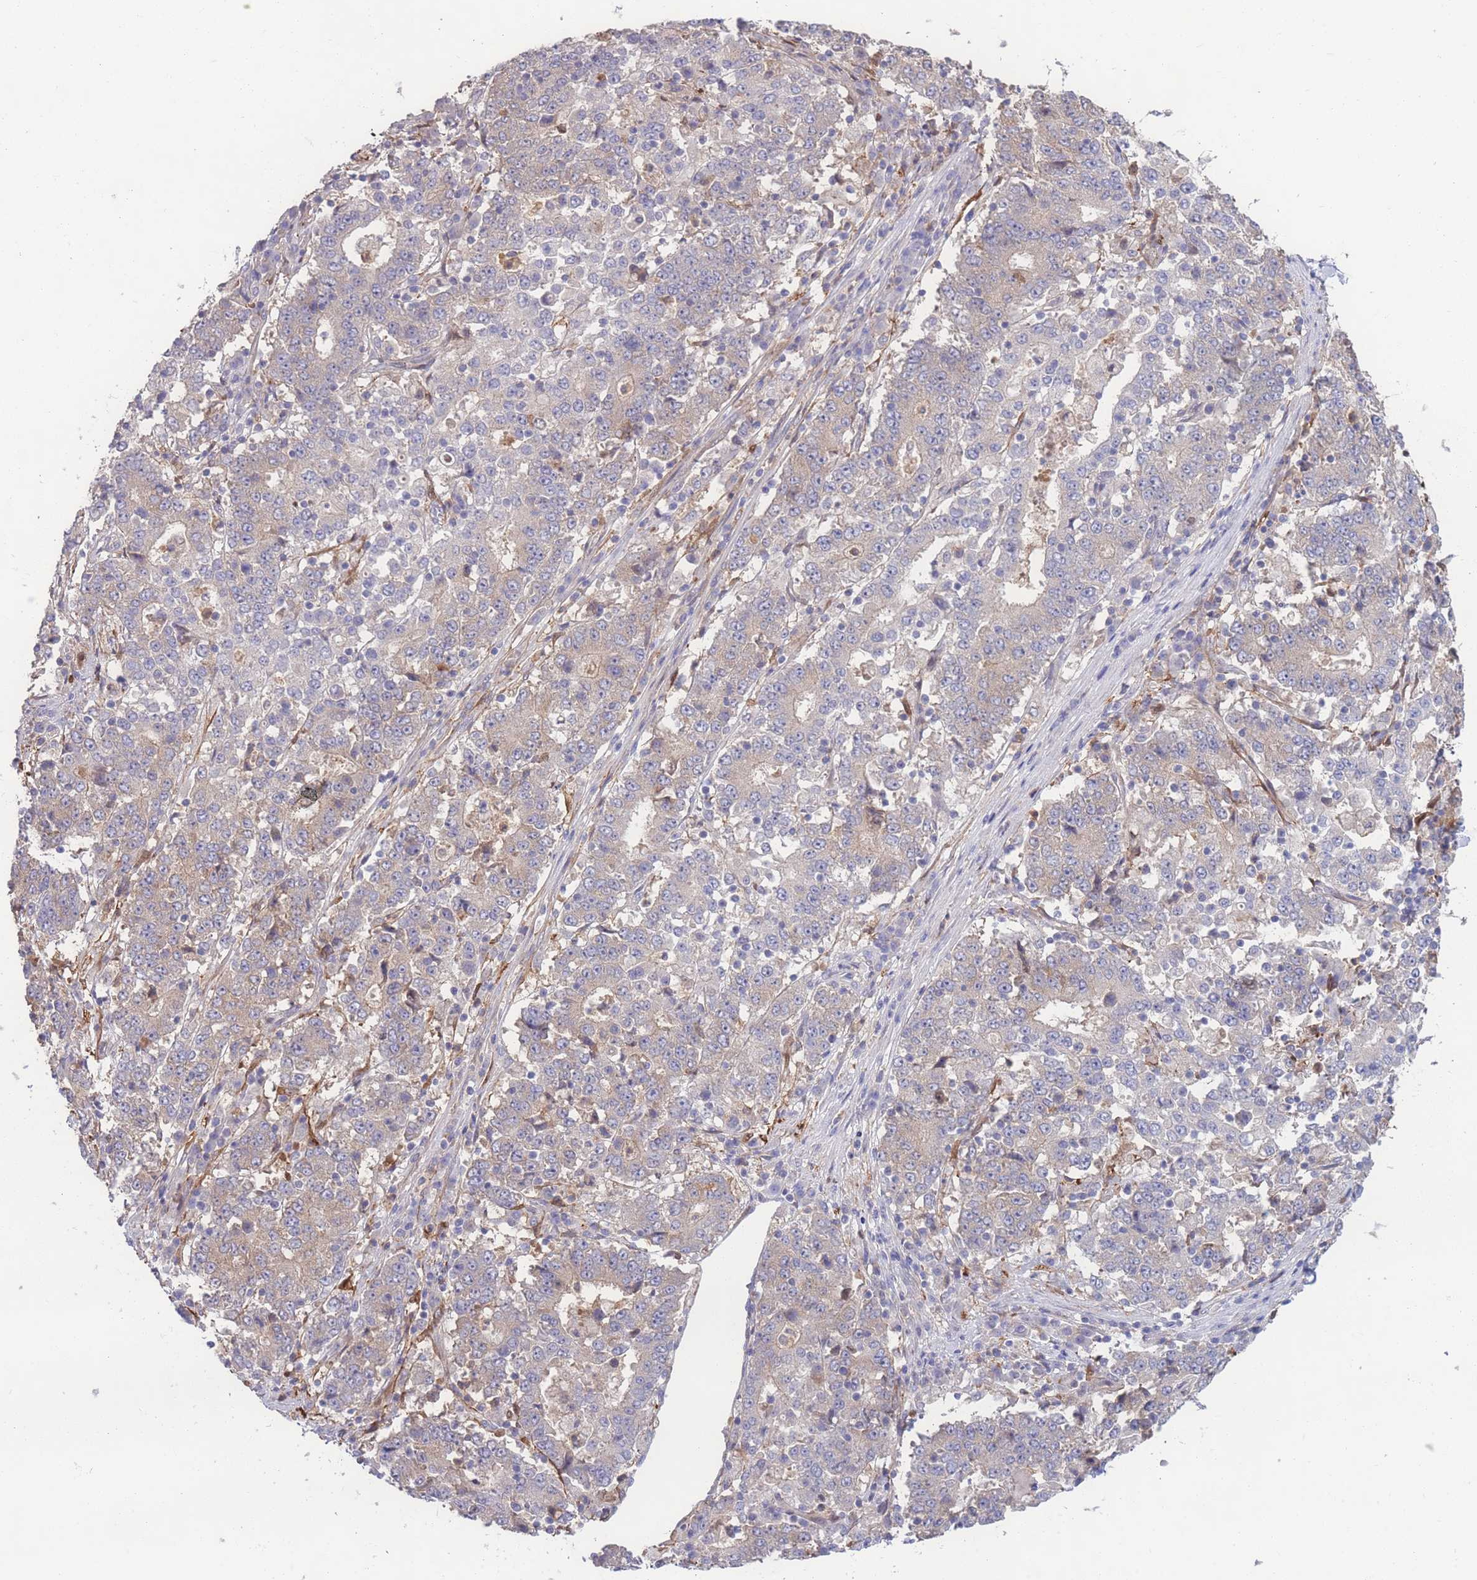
{"staining": {"intensity": "negative", "quantity": "none", "location": "none"}, "tissue": "stomach cancer", "cell_type": "Tumor cells", "image_type": "cancer", "snomed": [{"axis": "morphology", "description": "Adenocarcinoma, NOS"}, {"axis": "topography", "description": "Stomach"}], "caption": "Human stomach cancer stained for a protein using immunohistochemistry (IHC) exhibits no expression in tumor cells.", "gene": "STEAP3", "patient": {"sex": "male", "age": 59}}